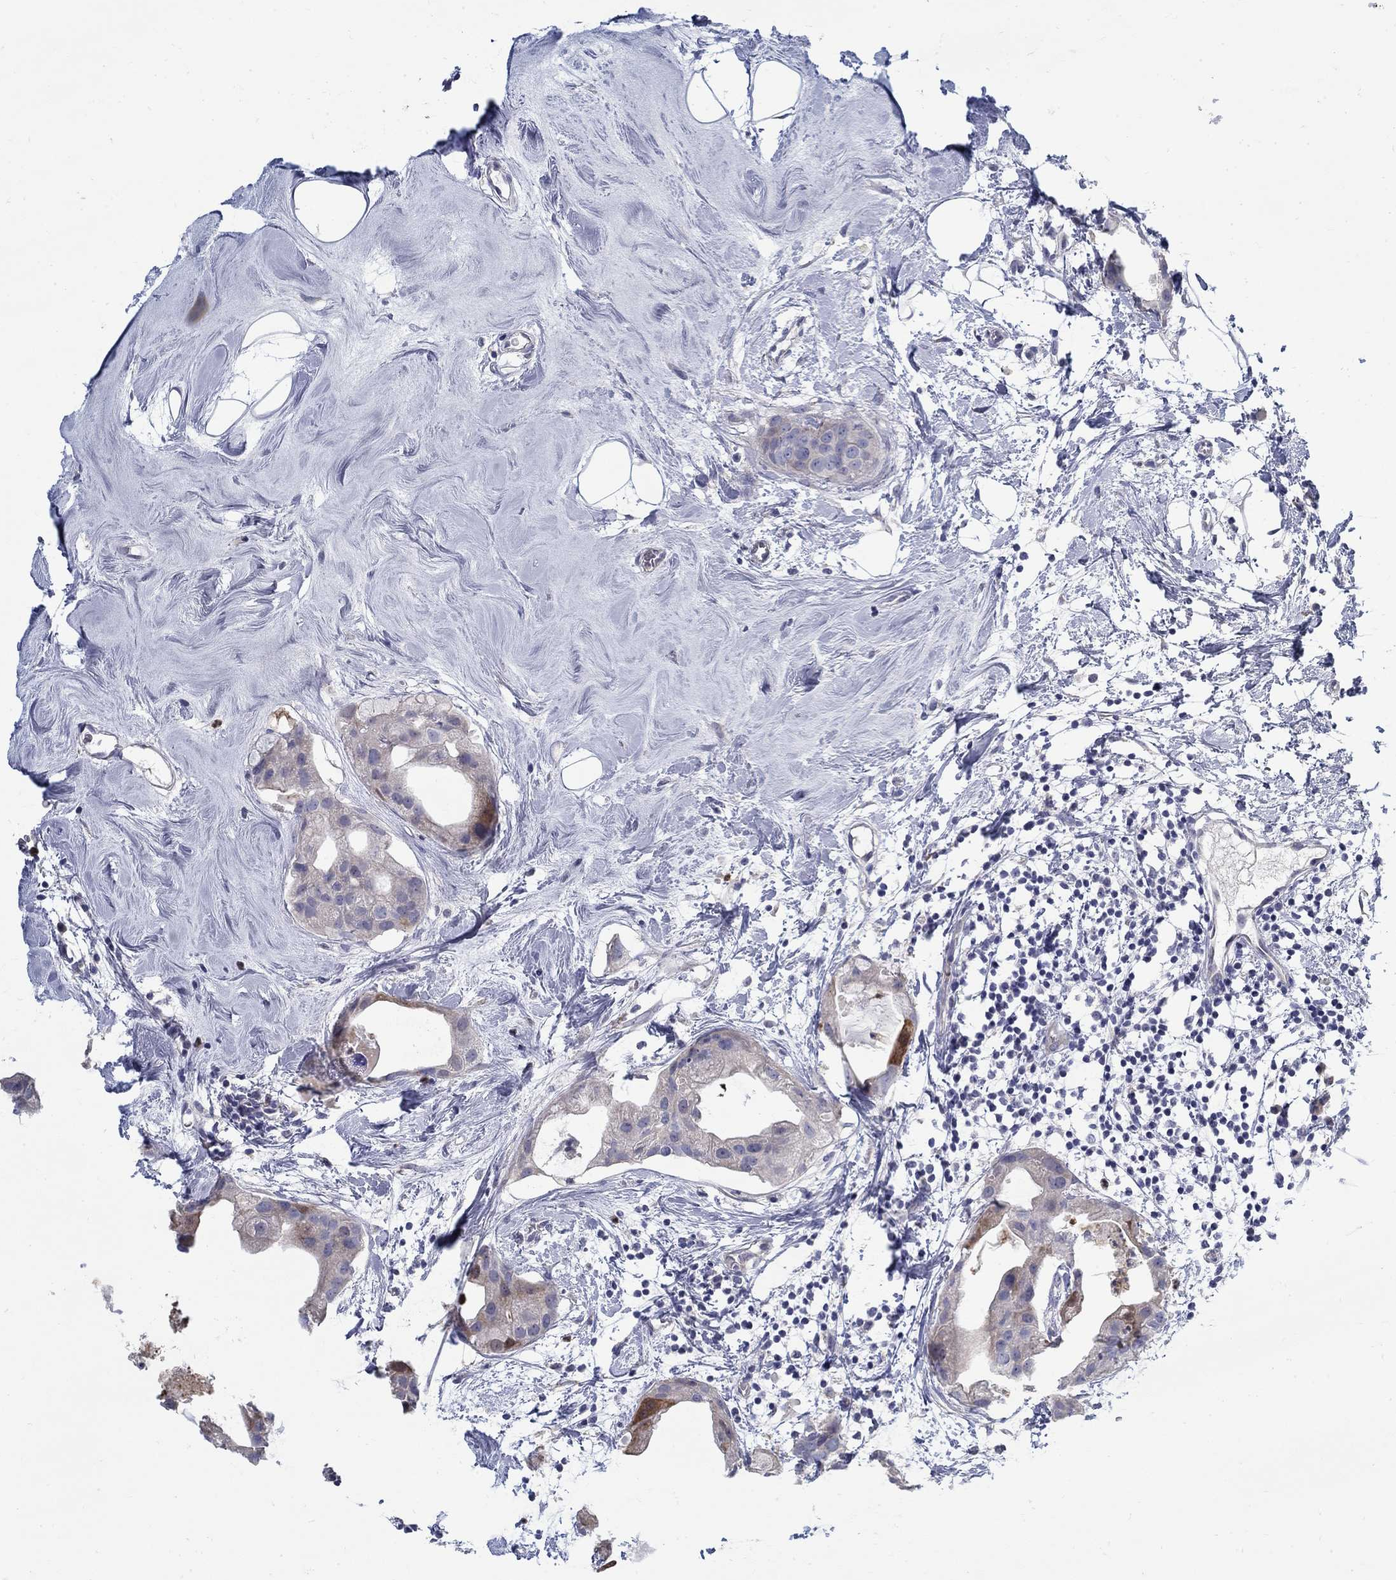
{"staining": {"intensity": "moderate", "quantity": "<25%", "location": "cytoplasmic/membranous"}, "tissue": "breast cancer", "cell_type": "Tumor cells", "image_type": "cancer", "snomed": [{"axis": "morphology", "description": "Normal tissue, NOS"}, {"axis": "morphology", "description": "Duct carcinoma"}, {"axis": "topography", "description": "Breast"}], "caption": "Immunohistochemical staining of breast invasive ductal carcinoma demonstrates low levels of moderate cytoplasmic/membranous protein positivity in about <25% of tumor cells. Using DAB (3,3'-diaminobenzidine) (brown) and hematoxylin (blue) stains, captured at high magnification using brightfield microscopy.", "gene": "ABCA4", "patient": {"sex": "female", "age": 40}}